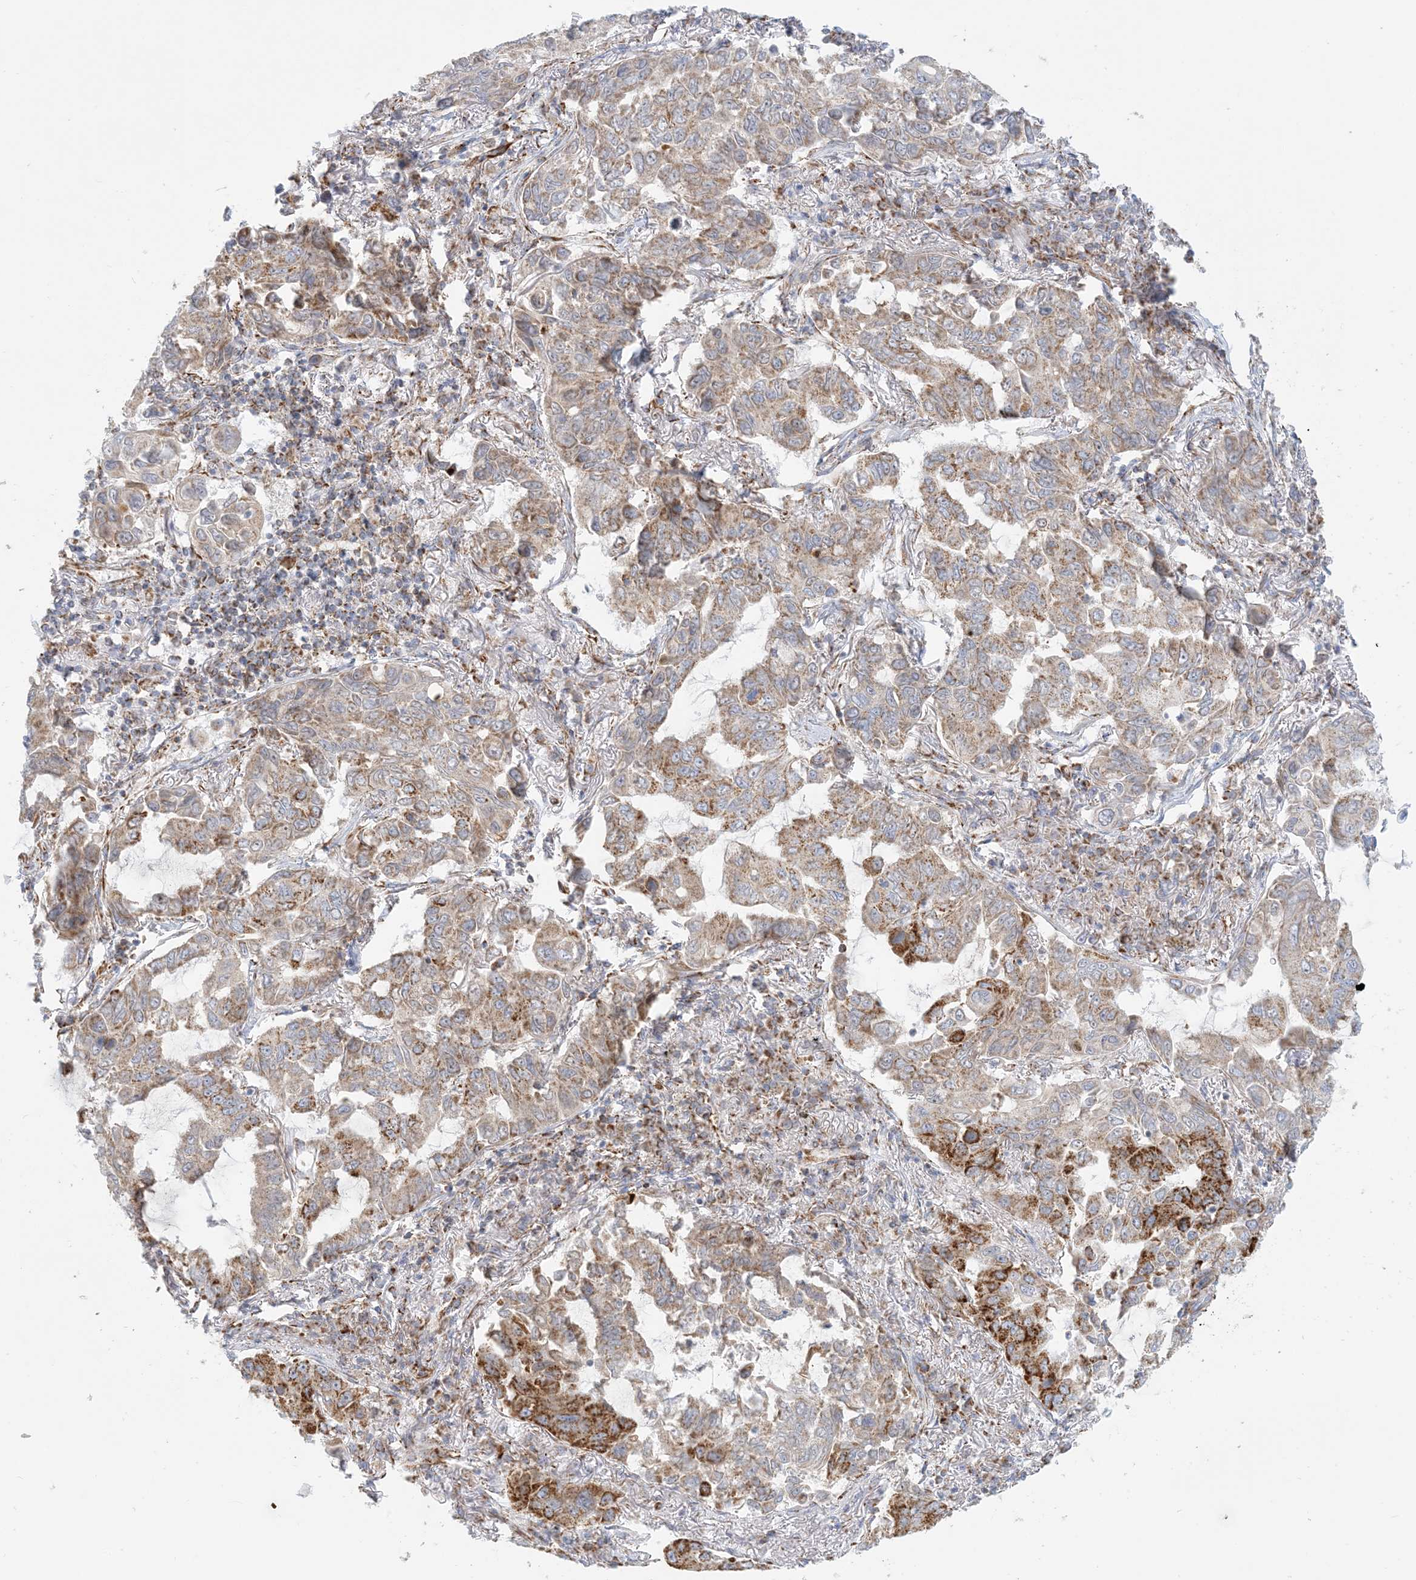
{"staining": {"intensity": "strong", "quantity": "25%-75%", "location": "cytoplasmic/membranous"}, "tissue": "lung cancer", "cell_type": "Tumor cells", "image_type": "cancer", "snomed": [{"axis": "morphology", "description": "Adenocarcinoma, NOS"}, {"axis": "topography", "description": "Lung"}], "caption": "A brown stain labels strong cytoplasmic/membranous positivity of a protein in human adenocarcinoma (lung) tumor cells.", "gene": "COA3", "patient": {"sex": "male", "age": 64}}